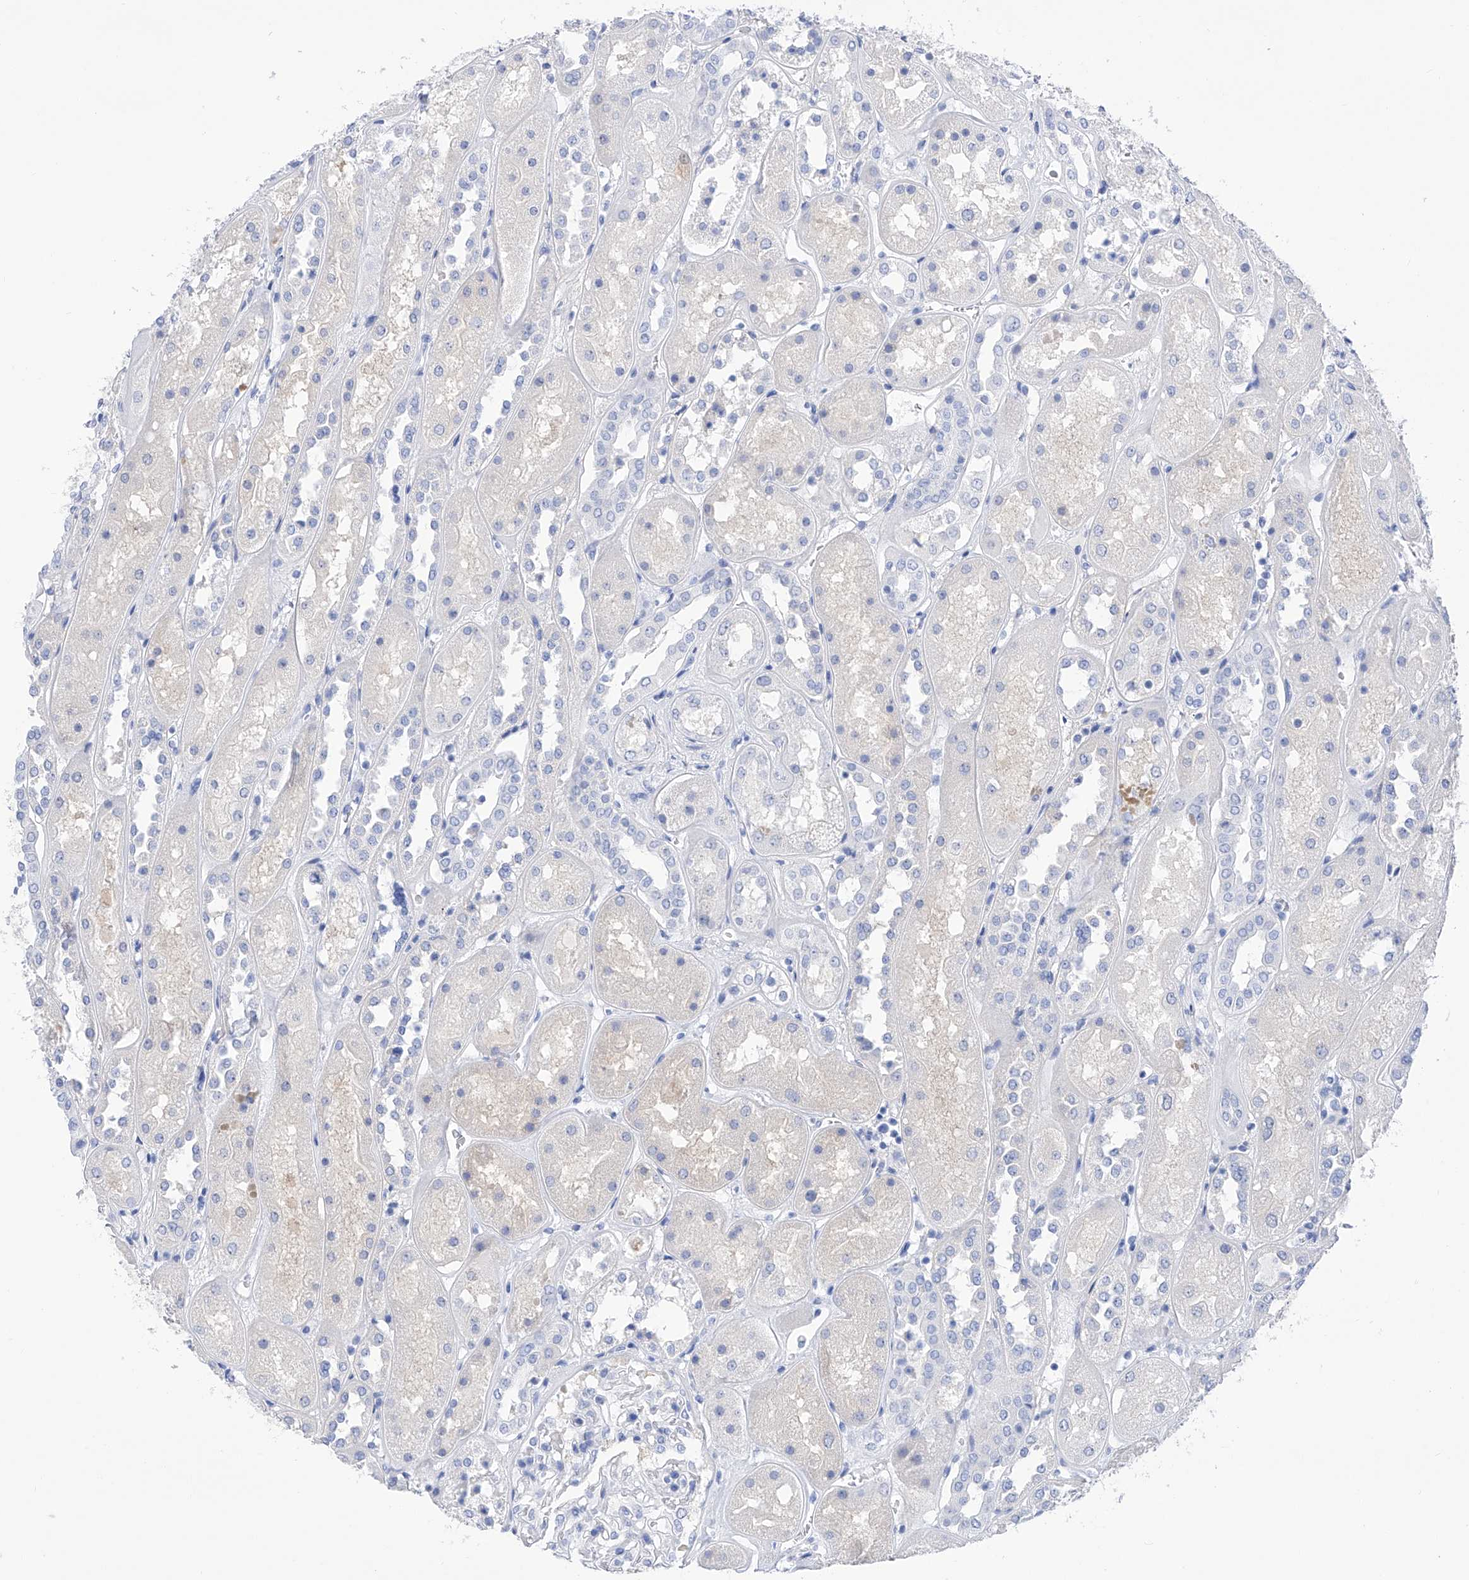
{"staining": {"intensity": "negative", "quantity": "none", "location": "none"}, "tissue": "kidney", "cell_type": "Cells in glomeruli", "image_type": "normal", "snomed": [{"axis": "morphology", "description": "Normal tissue, NOS"}, {"axis": "topography", "description": "Kidney"}], "caption": "IHC histopathology image of normal kidney: human kidney stained with DAB exhibits no significant protein positivity in cells in glomeruli.", "gene": "FLG", "patient": {"sex": "male", "age": 70}}